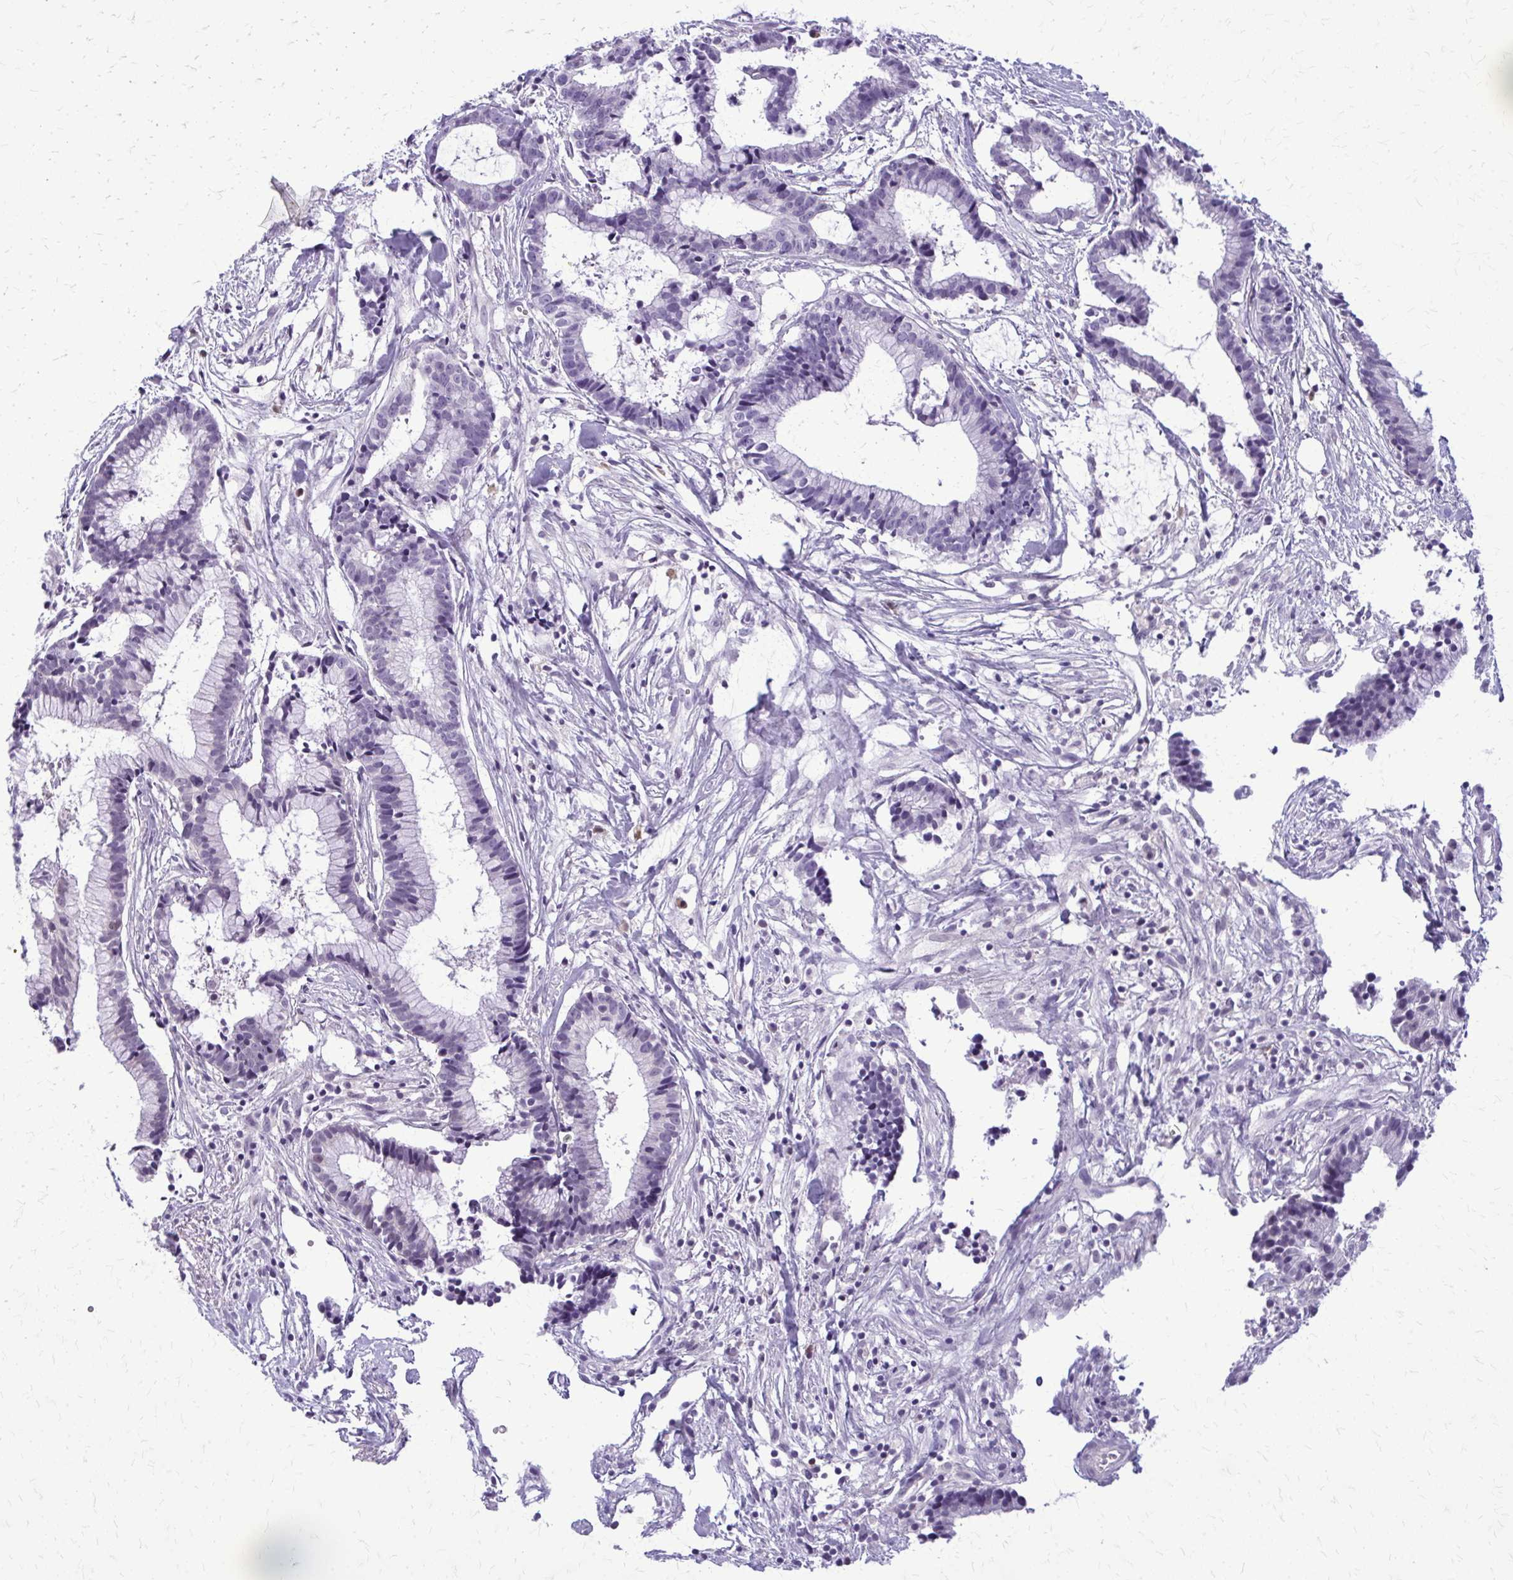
{"staining": {"intensity": "negative", "quantity": "none", "location": "none"}, "tissue": "colorectal cancer", "cell_type": "Tumor cells", "image_type": "cancer", "snomed": [{"axis": "morphology", "description": "Adenocarcinoma, NOS"}, {"axis": "topography", "description": "Colon"}], "caption": "Tumor cells are negative for protein expression in human colorectal cancer. Nuclei are stained in blue.", "gene": "GLRX", "patient": {"sex": "female", "age": 78}}